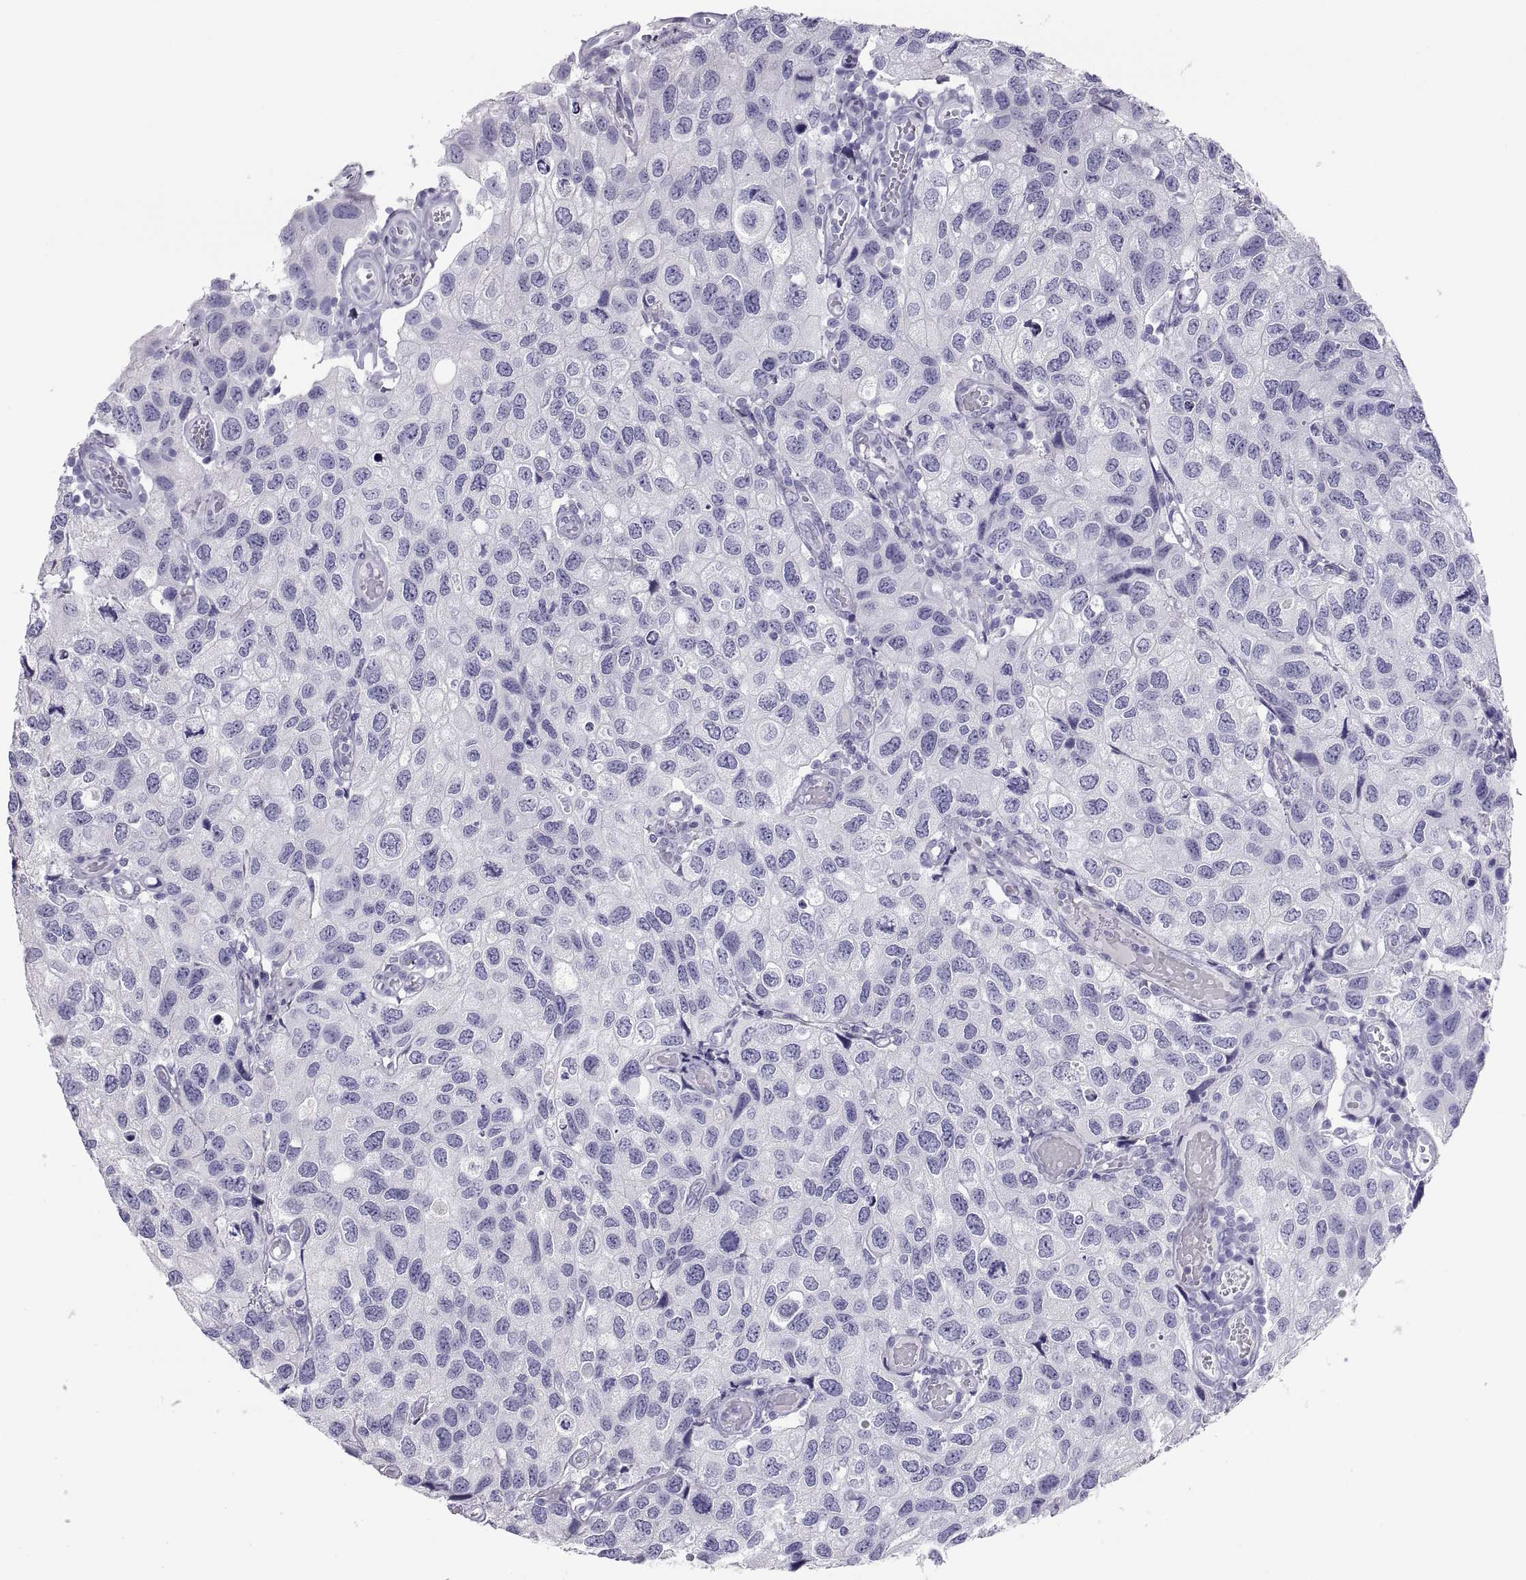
{"staining": {"intensity": "negative", "quantity": "none", "location": "none"}, "tissue": "urothelial cancer", "cell_type": "Tumor cells", "image_type": "cancer", "snomed": [{"axis": "morphology", "description": "Urothelial carcinoma, High grade"}, {"axis": "topography", "description": "Urinary bladder"}], "caption": "Human high-grade urothelial carcinoma stained for a protein using IHC exhibits no positivity in tumor cells.", "gene": "SEMG1", "patient": {"sex": "male", "age": 79}}